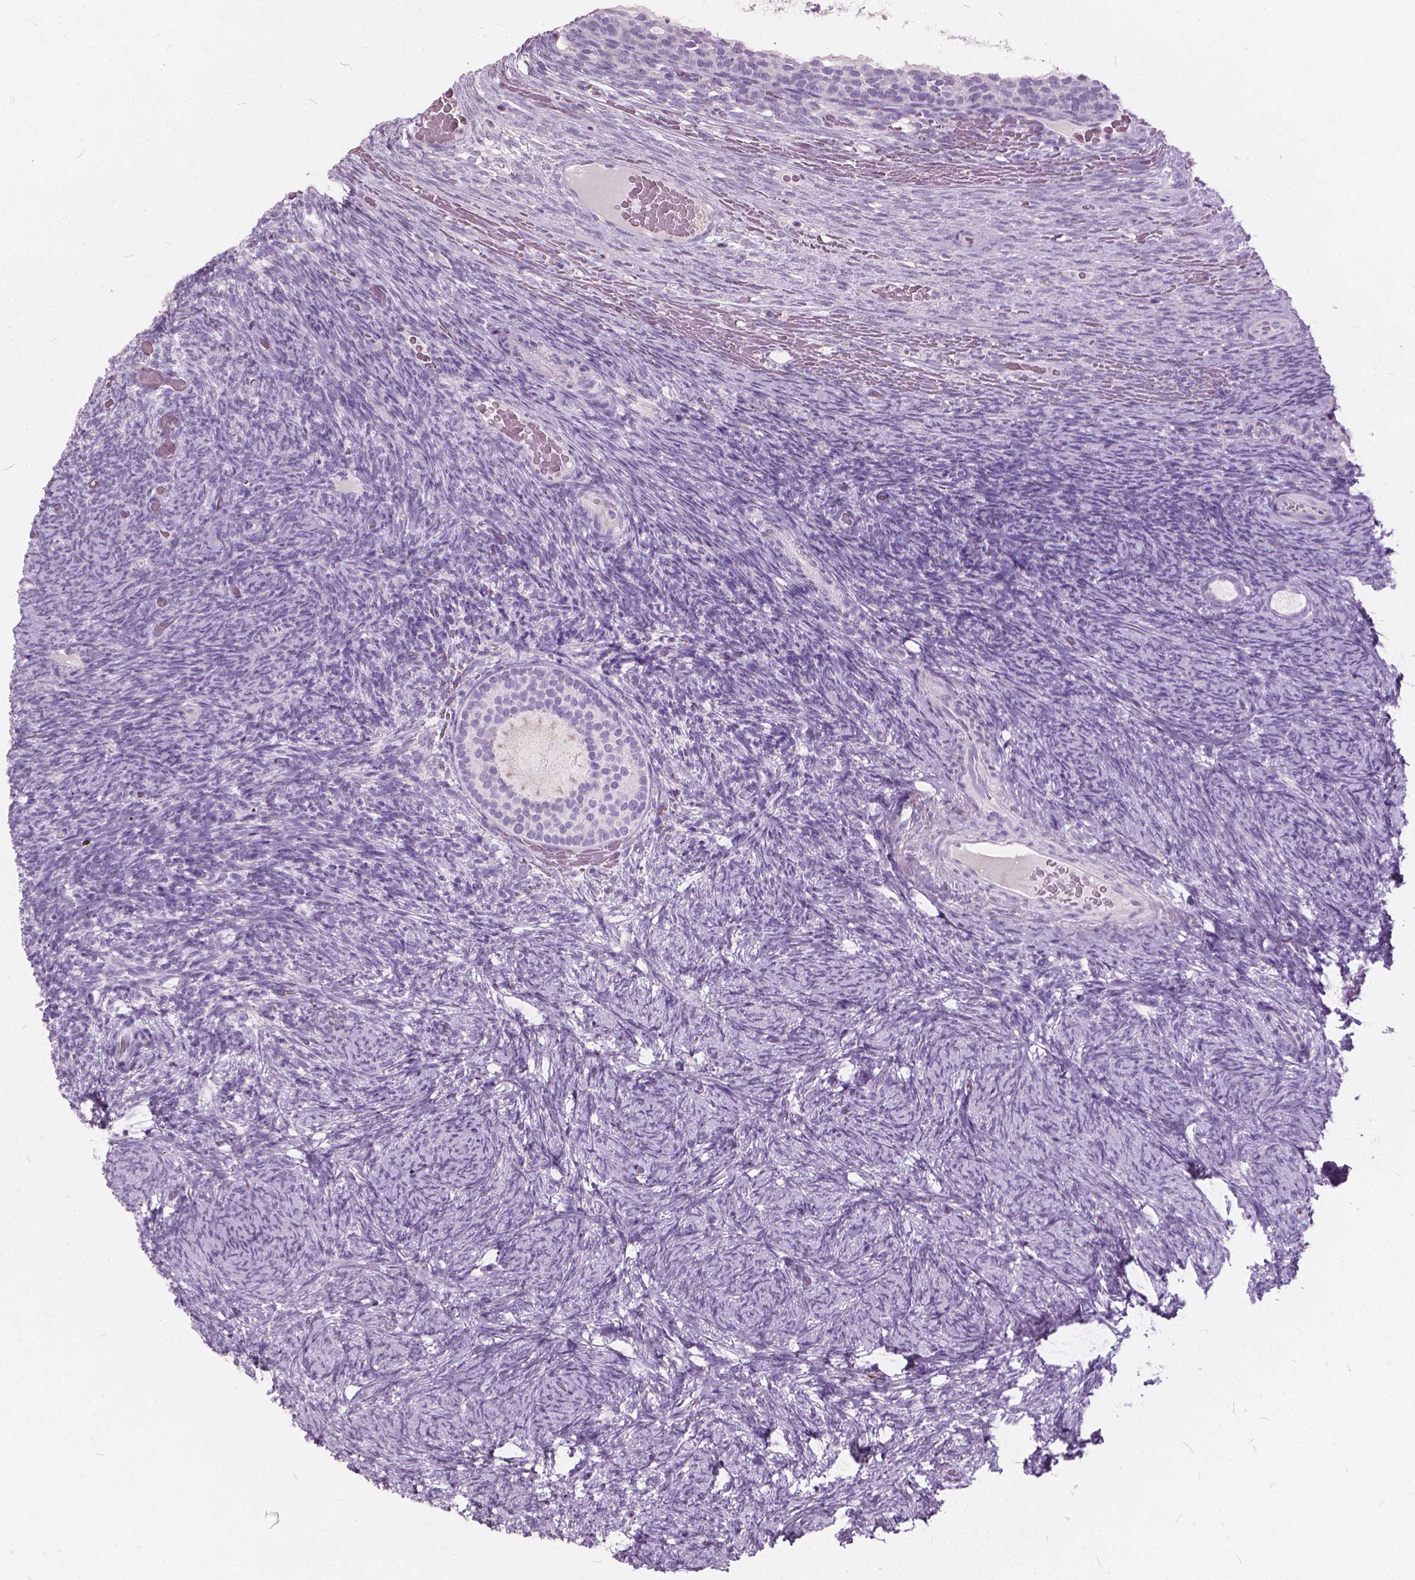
{"staining": {"intensity": "negative", "quantity": "none", "location": "none"}, "tissue": "ovary", "cell_type": "Follicle cells", "image_type": "normal", "snomed": [{"axis": "morphology", "description": "Normal tissue, NOS"}, {"axis": "topography", "description": "Ovary"}], "caption": "A high-resolution photomicrograph shows IHC staining of unremarkable ovary, which reveals no significant positivity in follicle cells.", "gene": "DNM1", "patient": {"sex": "female", "age": 34}}